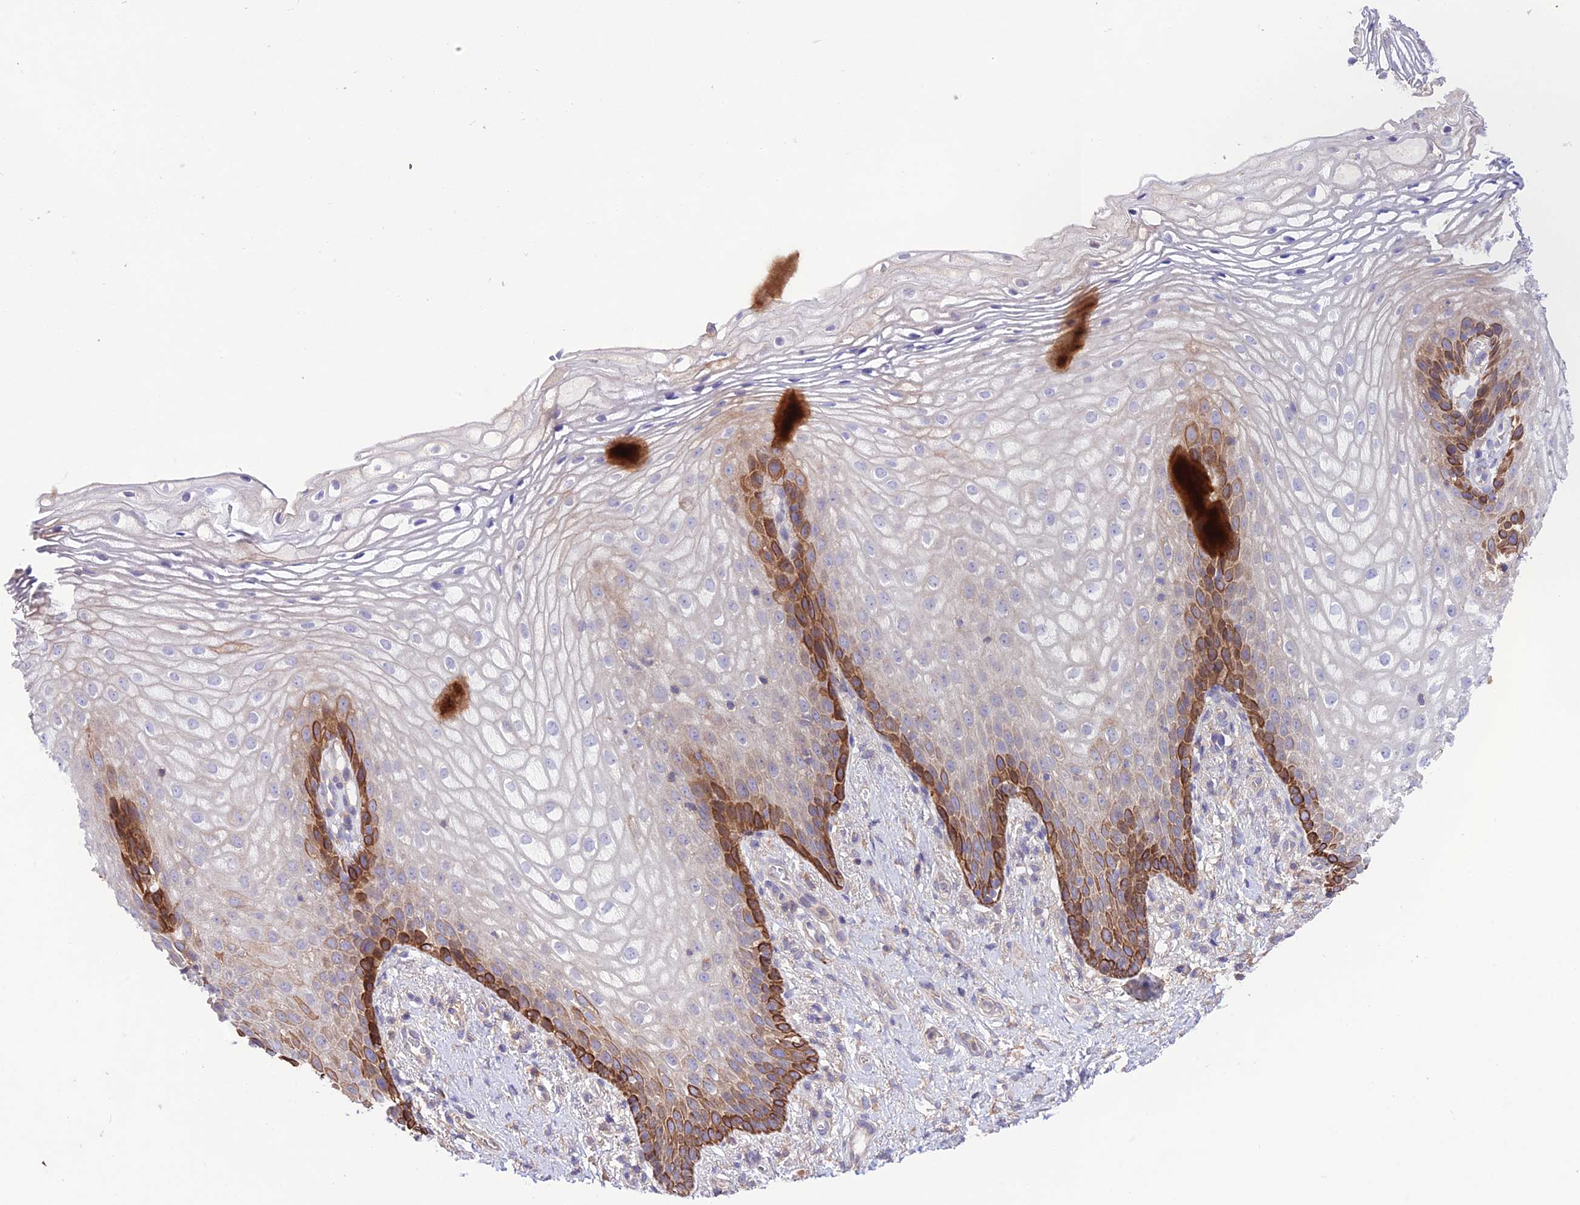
{"staining": {"intensity": "strong", "quantity": "<25%", "location": "cytoplasmic/membranous"}, "tissue": "vagina", "cell_type": "Squamous epithelial cells", "image_type": "normal", "snomed": [{"axis": "morphology", "description": "Normal tissue, NOS"}, {"axis": "topography", "description": "Vagina"}], "caption": "Protein staining of unremarkable vagina exhibits strong cytoplasmic/membranous expression in approximately <25% of squamous epithelial cells.", "gene": "BRME1", "patient": {"sex": "female", "age": 60}}